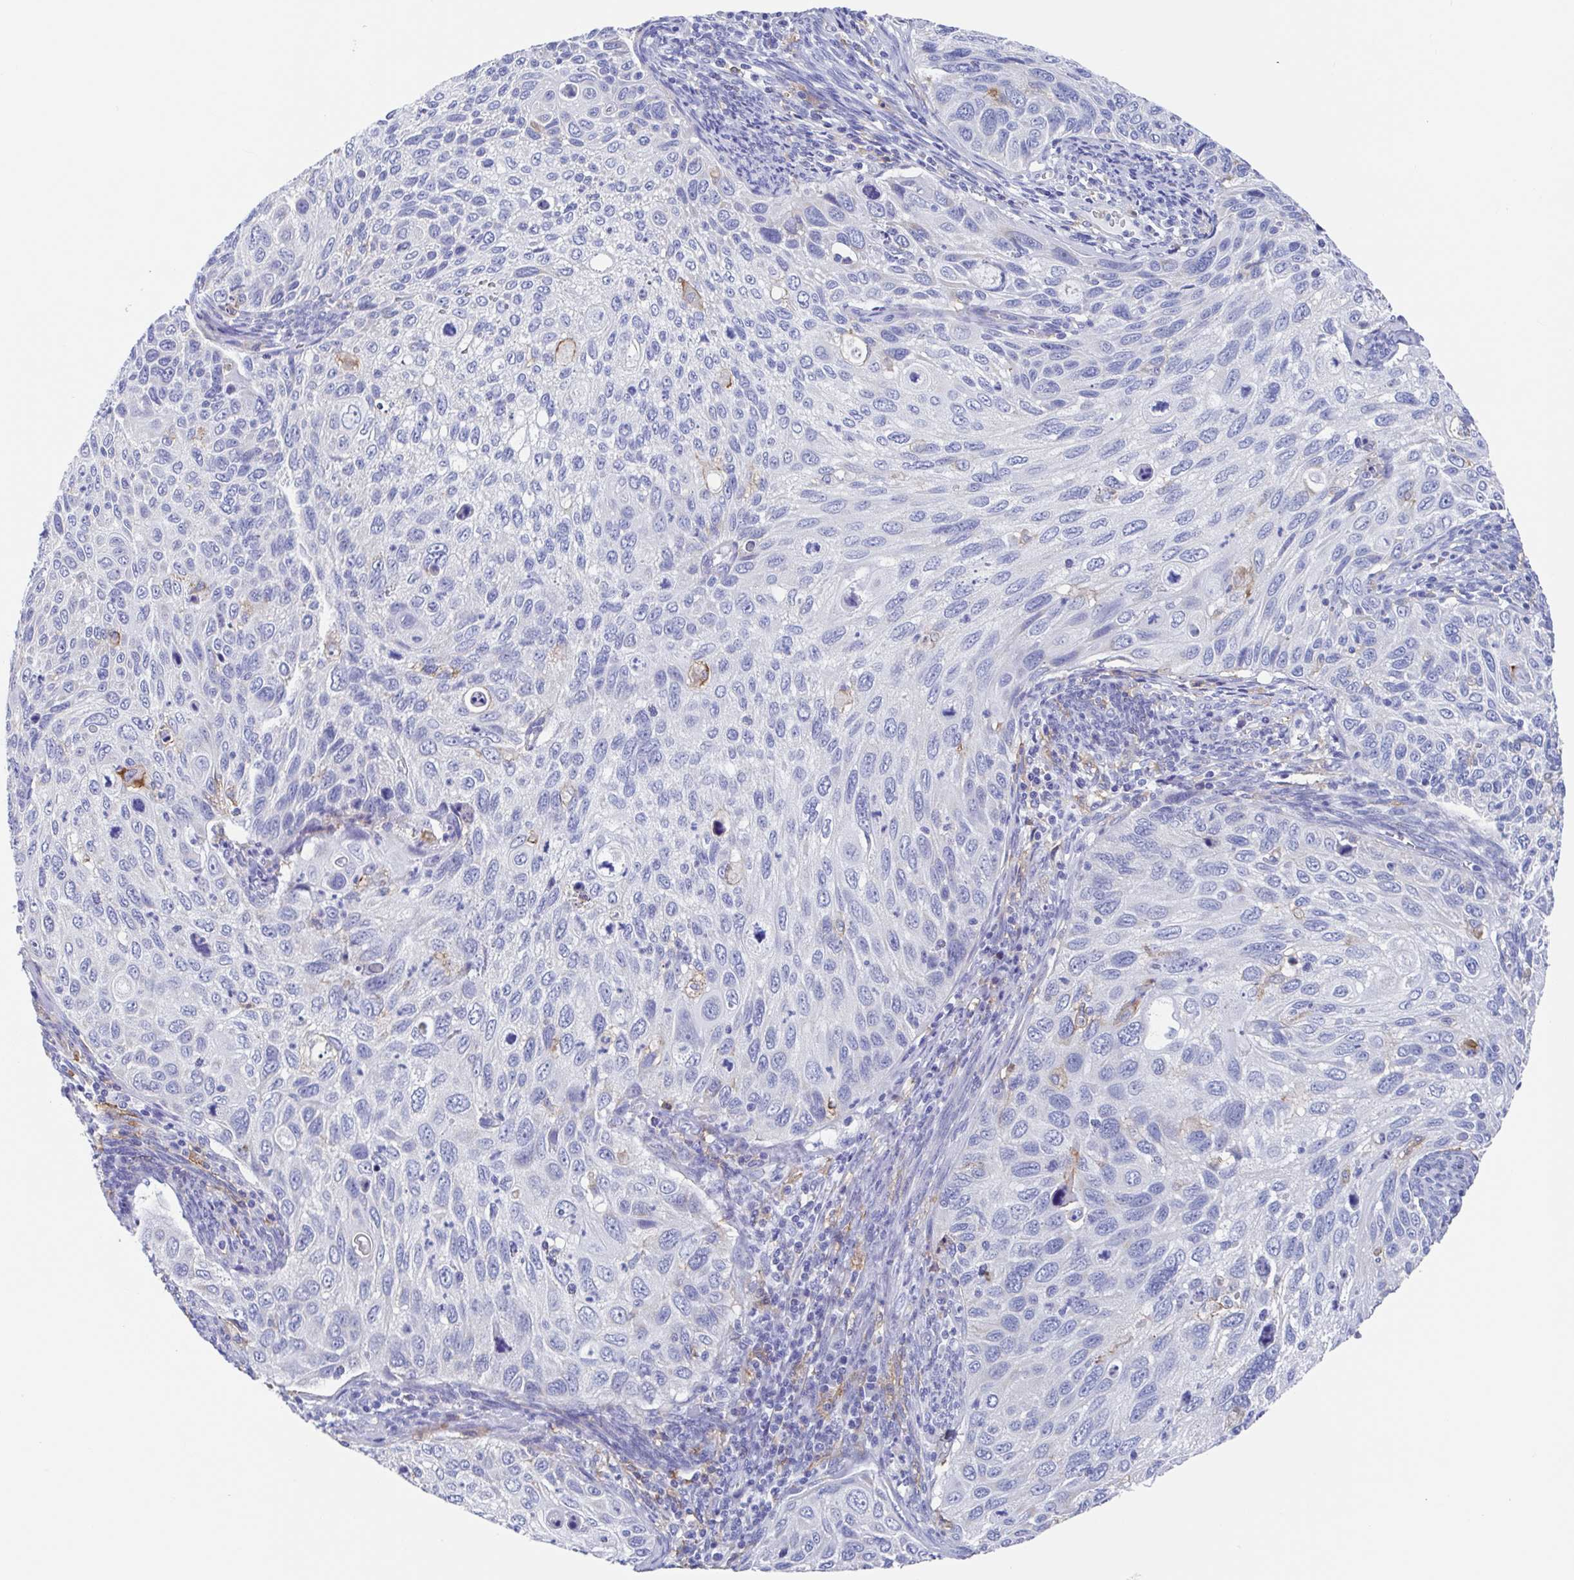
{"staining": {"intensity": "negative", "quantity": "none", "location": "none"}, "tissue": "cervical cancer", "cell_type": "Tumor cells", "image_type": "cancer", "snomed": [{"axis": "morphology", "description": "Squamous cell carcinoma, NOS"}, {"axis": "topography", "description": "Cervix"}], "caption": "Immunohistochemistry photomicrograph of cervical squamous cell carcinoma stained for a protein (brown), which reveals no positivity in tumor cells. (Immunohistochemistry (ihc), brightfield microscopy, high magnification).", "gene": "FCGR3A", "patient": {"sex": "female", "age": 70}}